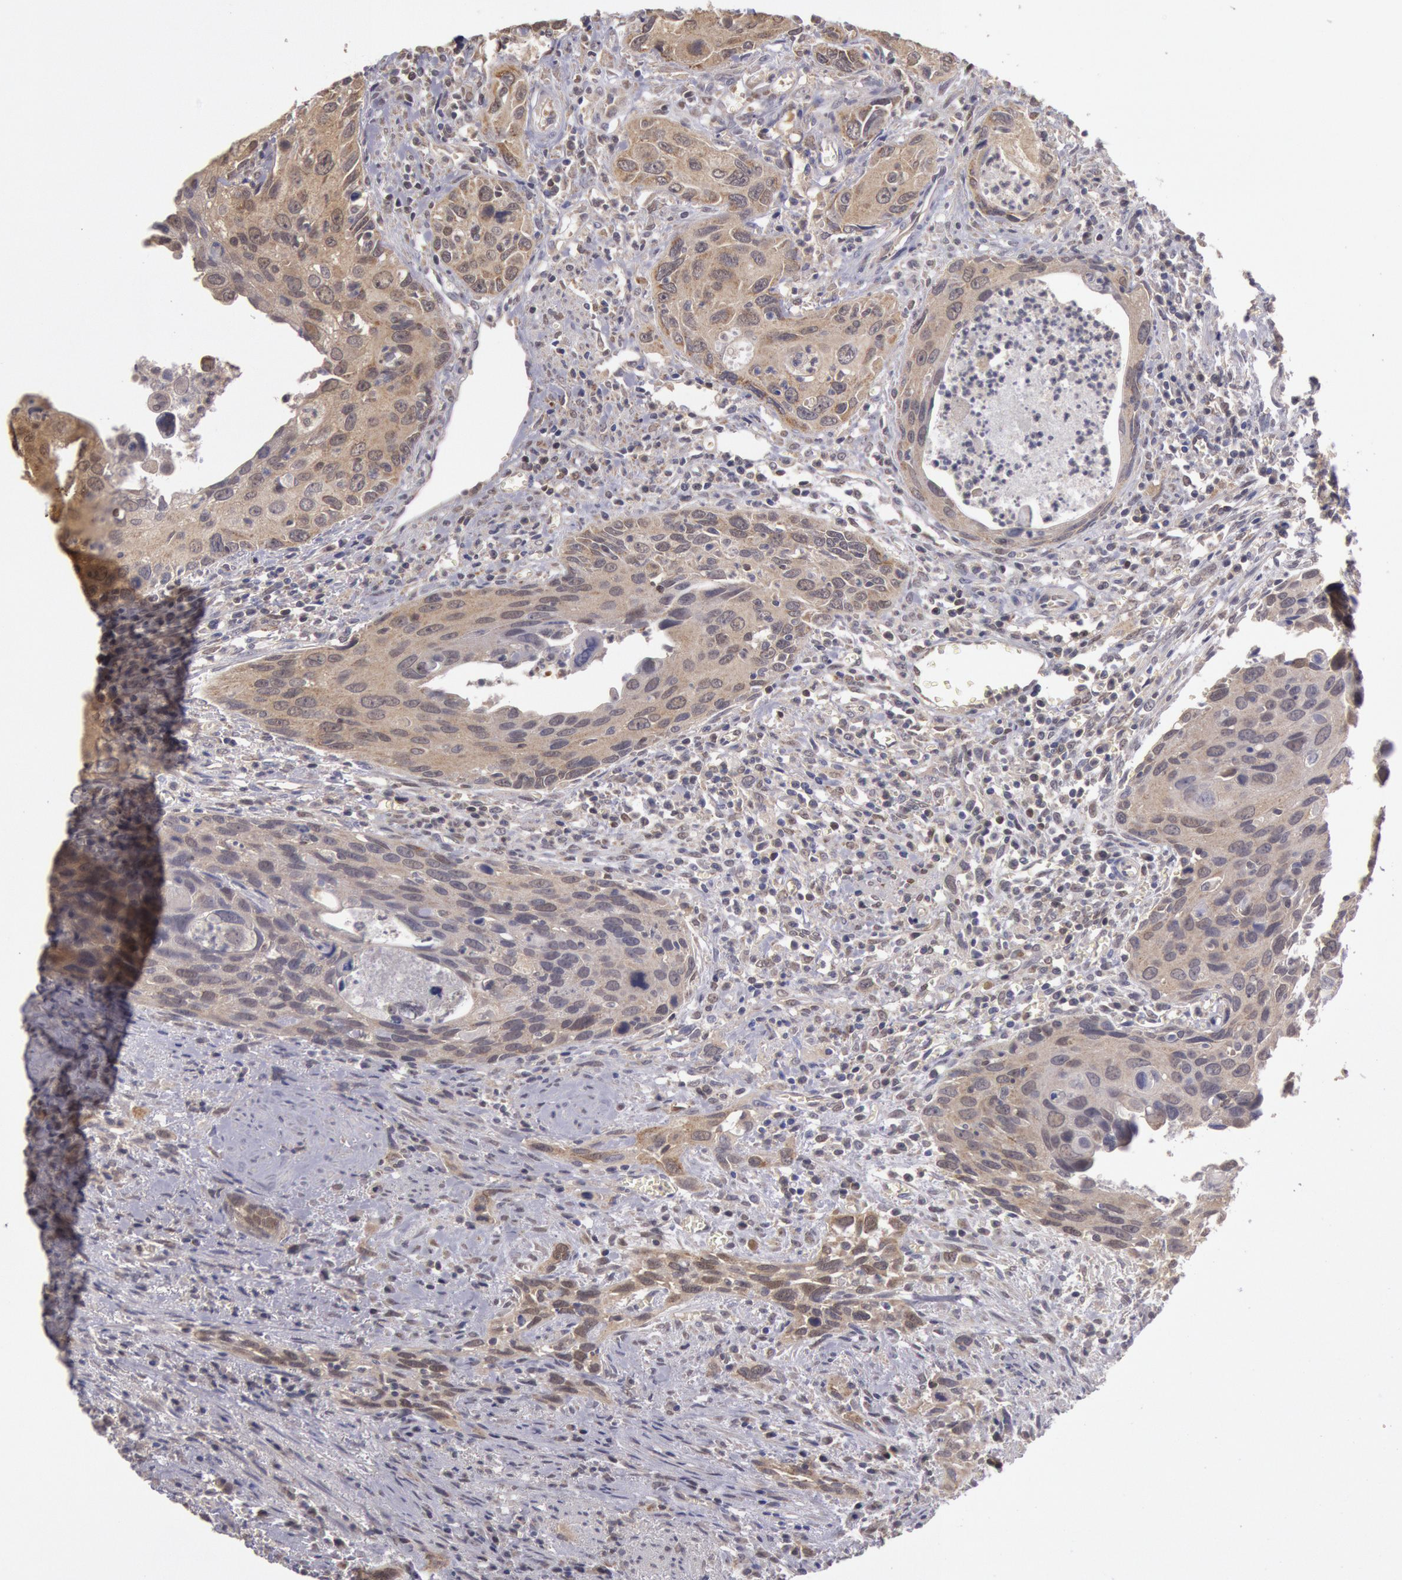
{"staining": {"intensity": "weak", "quantity": ">75%", "location": "cytoplasmic/membranous"}, "tissue": "urothelial cancer", "cell_type": "Tumor cells", "image_type": "cancer", "snomed": [{"axis": "morphology", "description": "Urothelial carcinoma, High grade"}, {"axis": "topography", "description": "Urinary bladder"}], "caption": "Immunohistochemistry (IHC) (DAB) staining of urothelial cancer reveals weak cytoplasmic/membranous protein staining in about >75% of tumor cells.", "gene": "MPST", "patient": {"sex": "male", "age": 71}}